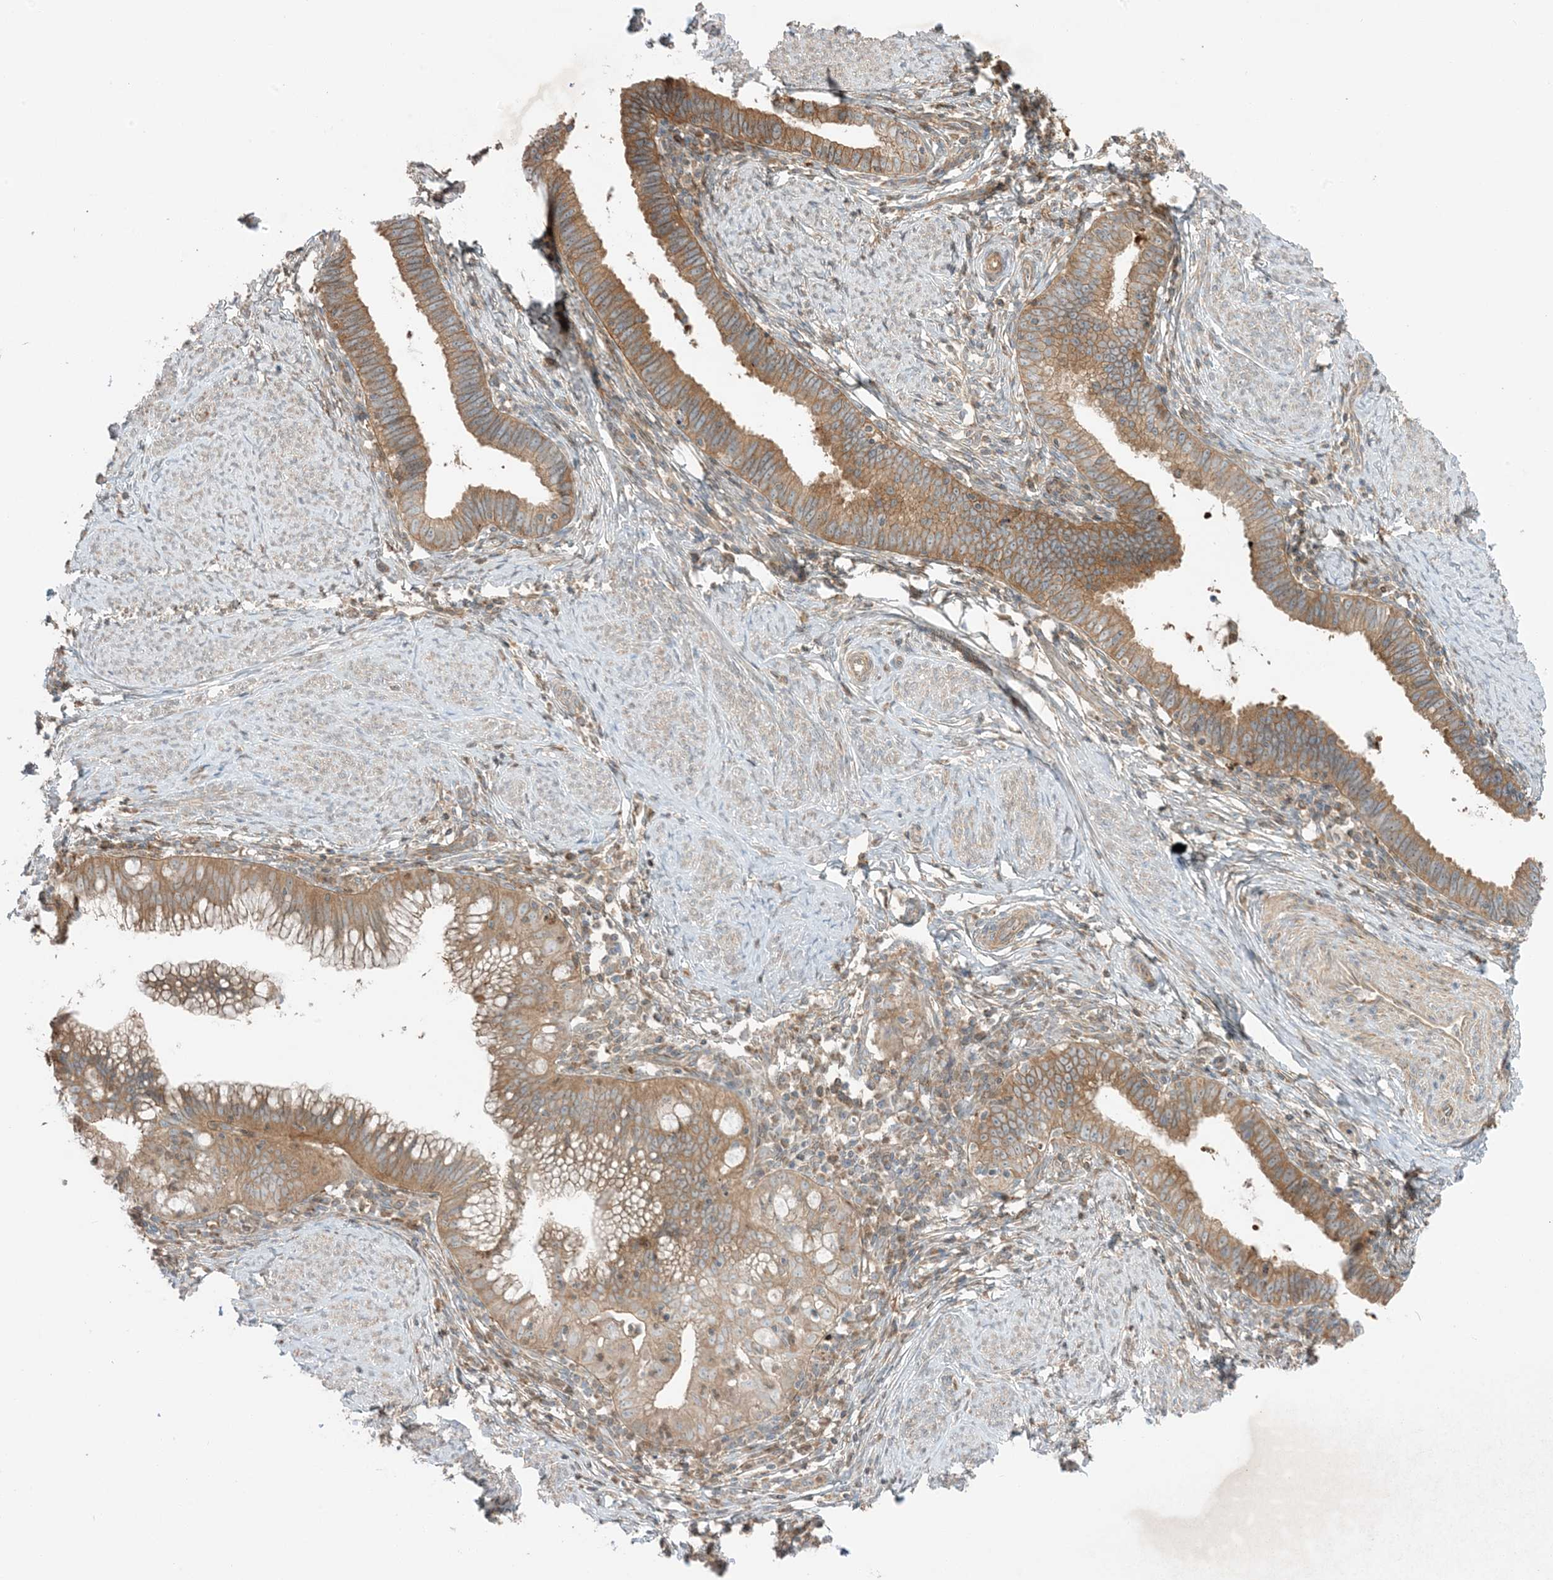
{"staining": {"intensity": "moderate", "quantity": ">75%", "location": "cytoplasmic/membranous"}, "tissue": "cervical cancer", "cell_type": "Tumor cells", "image_type": "cancer", "snomed": [{"axis": "morphology", "description": "Adenocarcinoma, NOS"}, {"axis": "topography", "description": "Cervix"}], "caption": "DAB immunohistochemical staining of human cervical adenocarcinoma demonstrates moderate cytoplasmic/membranous protein staining in approximately >75% of tumor cells.", "gene": "SLC25A12", "patient": {"sex": "female", "age": 36}}